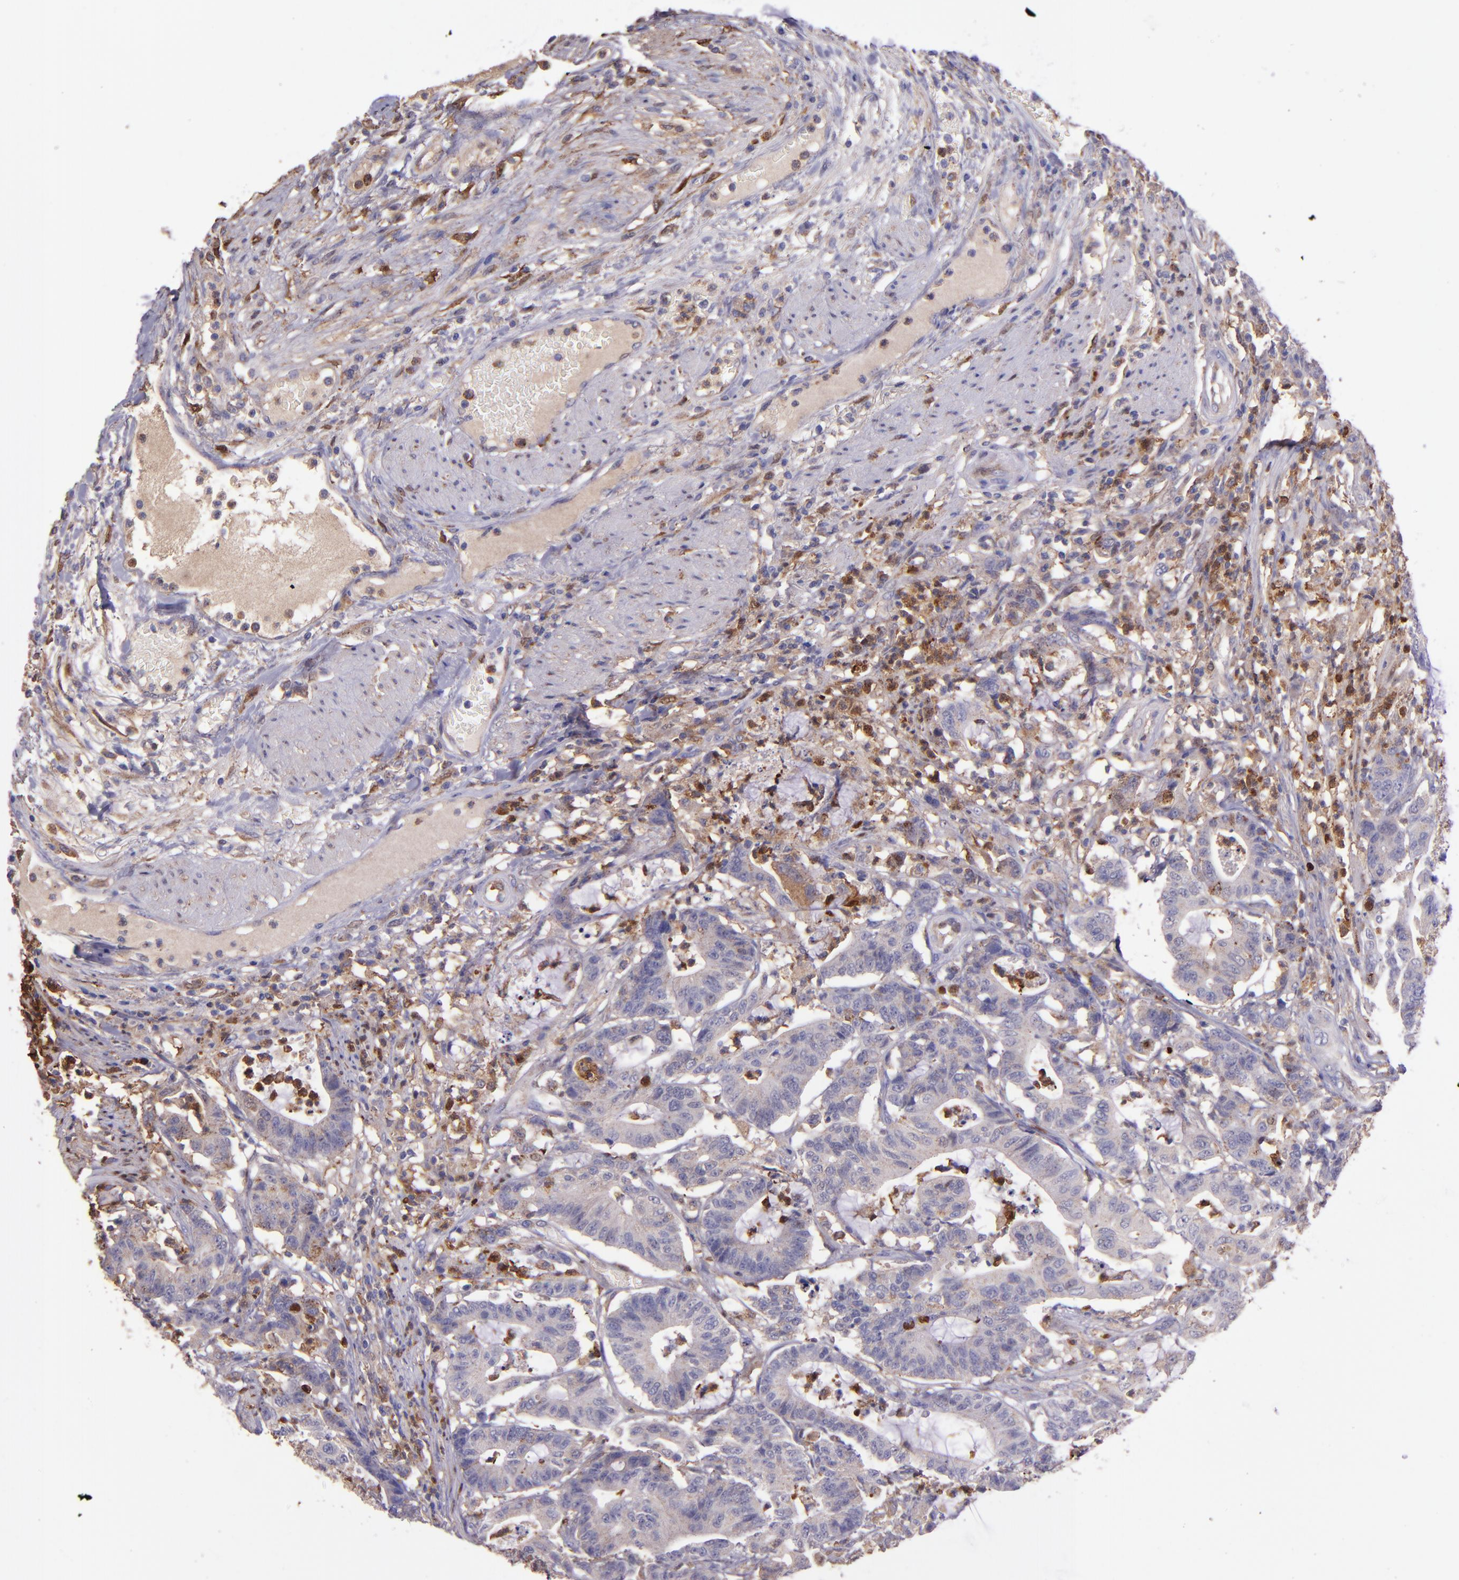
{"staining": {"intensity": "weak", "quantity": ">75%", "location": "cytoplasmic/membranous"}, "tissue": "colorectal cancer", "cell_type": "Tumor cells", "image_type": "cancer", "snomed": [{"axis": "morphology", "description": "Adenocarcinoma, NOS"}, {"axis": "topography", "description": "Colon"}], "caption": "Immunohistochemical staining of human colorectal cancer reveals low levels of weak cytoplasmic/membranous positivity in approximately >75% of tumor cells.", "gene": "WASHC1", "patient": {"sex": "female", "age": 84}}